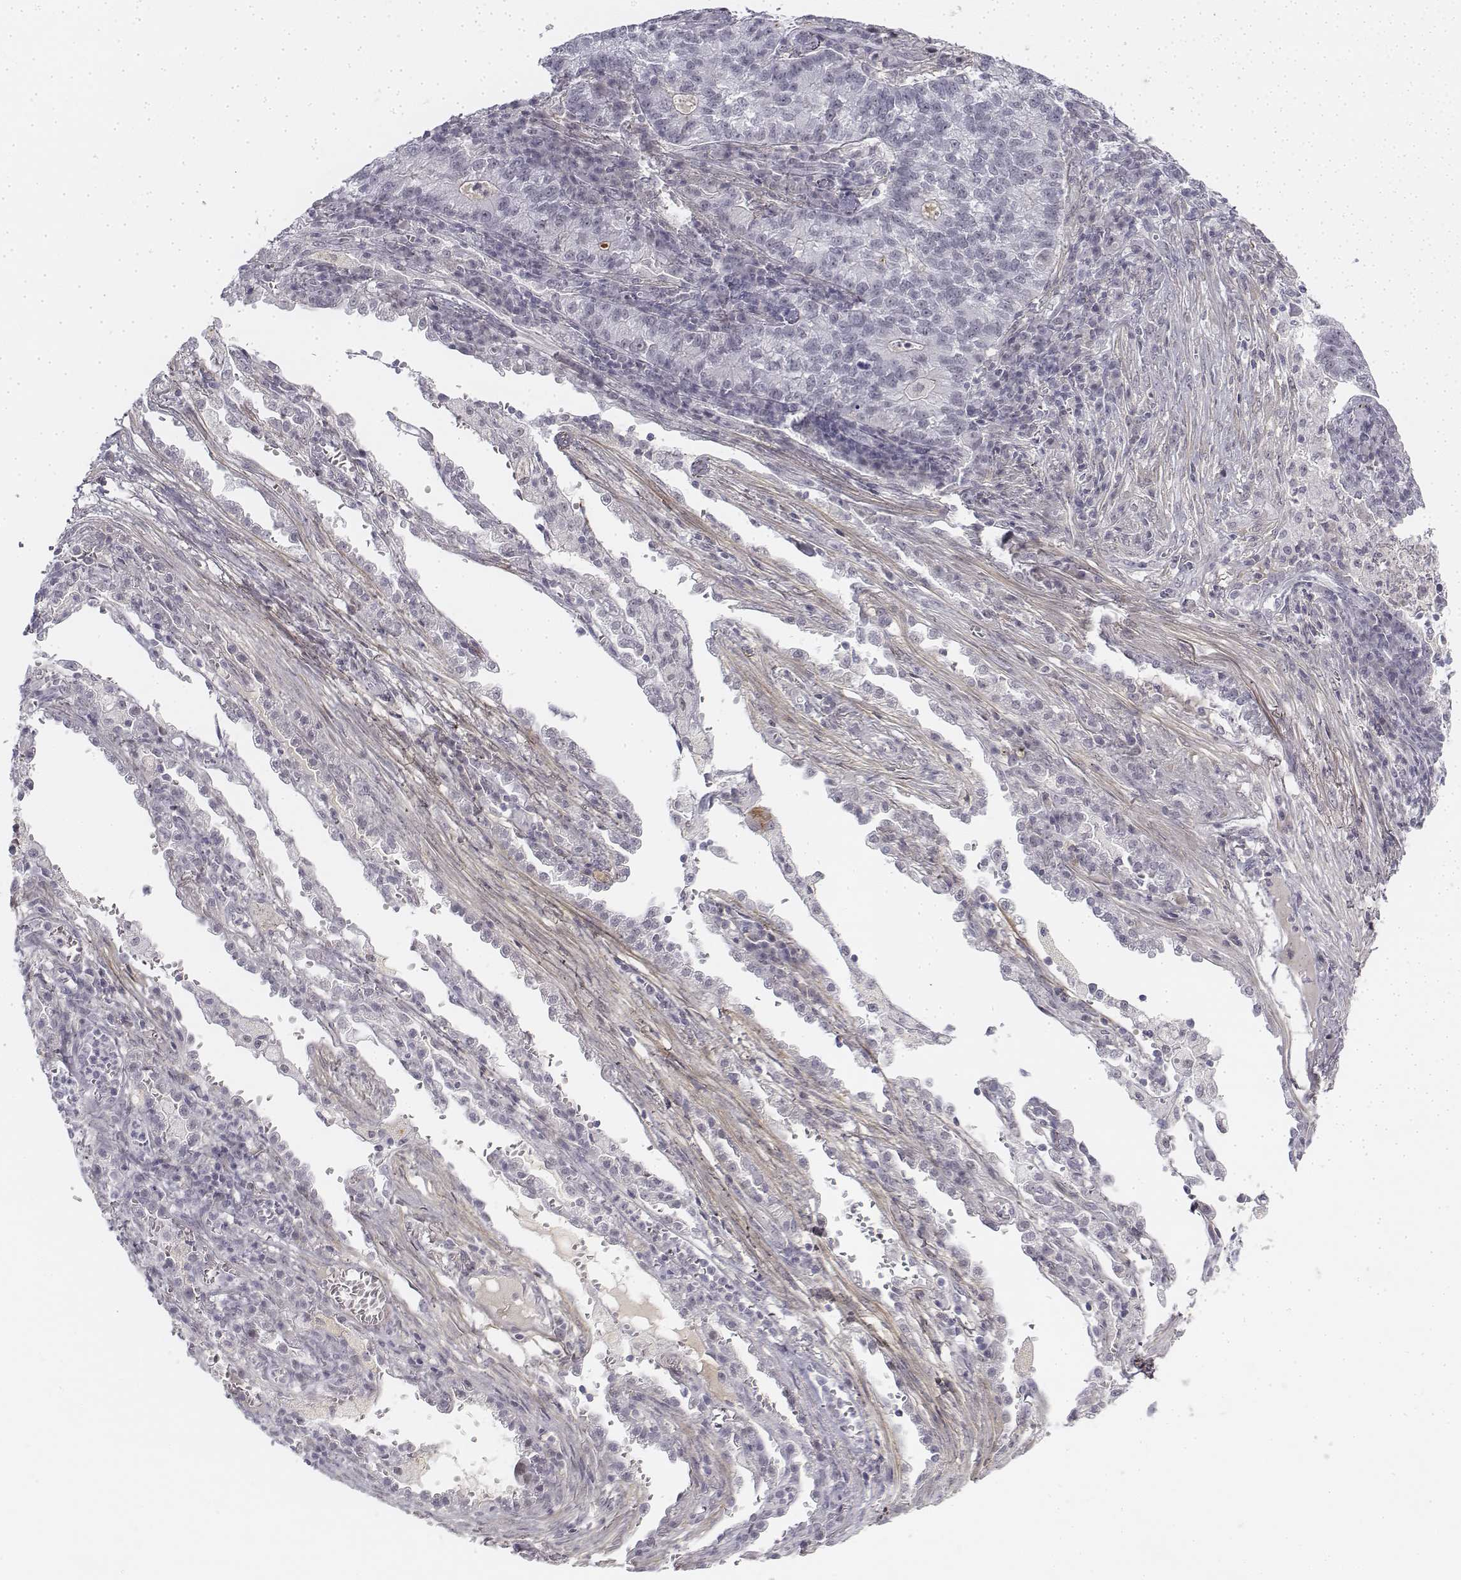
{"staining": {"intensity": "negative", "quantity": "none", "location": "none"}, "tissue": "lung cancer", "cell_type": "Tumor cells", "image_type": "cancer", "snomed": [{"axis": "morphology", "description": "Adenocarcinoma, NOS"}, {"axis": "topography", "description": "Lung"}], "caption": "Tumor cells are negative for brown protein staining in lung cancer (adenocarcinoma).", "gene": "KRT84", "patient": {"sex": "male", "age": 57}}